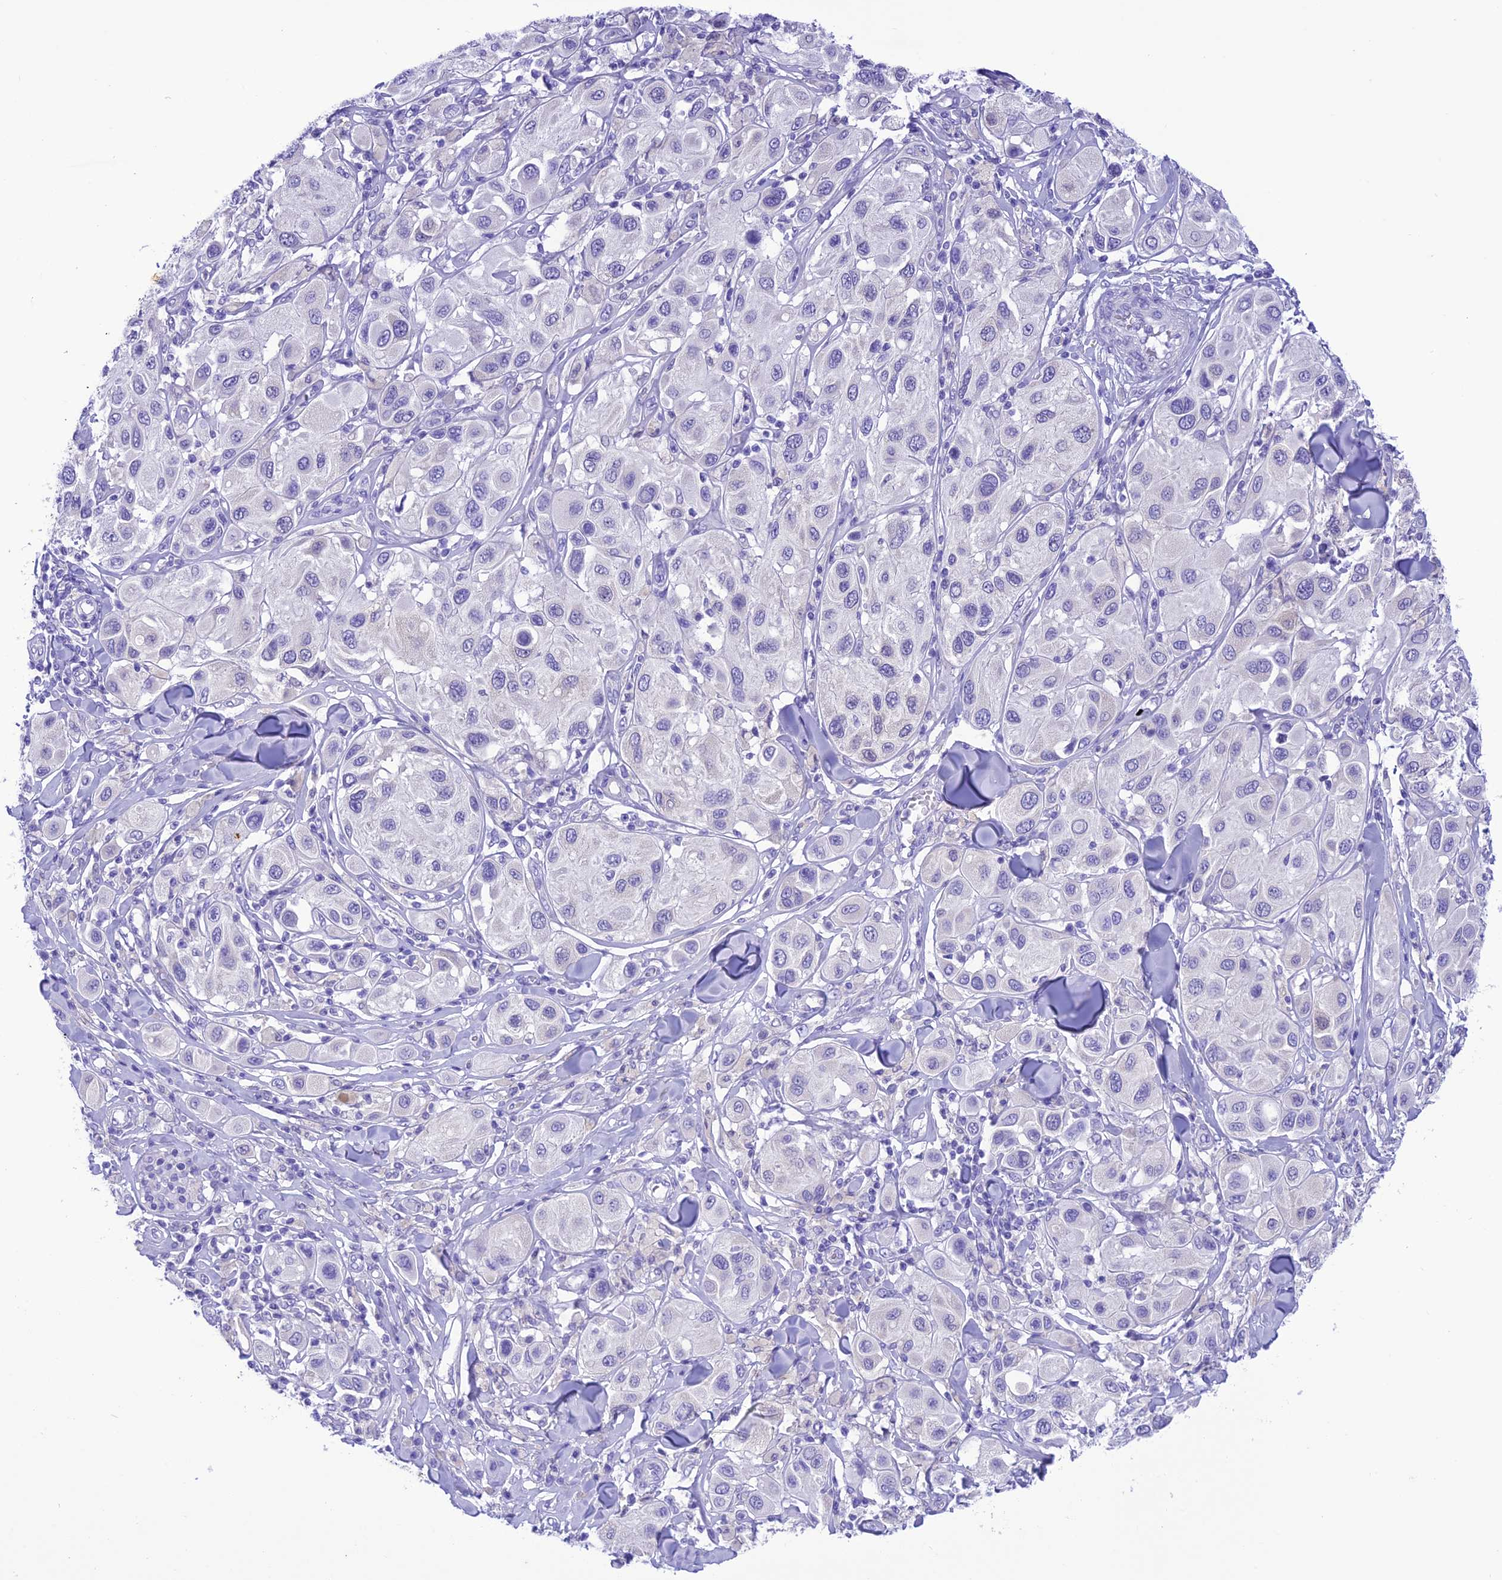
{"staining": {"intensity": "negative", "quantity": "none", "location": "none"}, "tissue": "melanoma", "cell_type": "Tumor cells", "image_type": "cancer", "snomed": [{"axis": "morphology", "description": "Malignant melanoma, Metastatic site"}, {"axis": "topography", "description": "Skin"}], "caption": "Tumor cells are negative for protein expression in human melanoma.", "gene": "VPS52", "patient": {"sex": "male", "age": 41}}